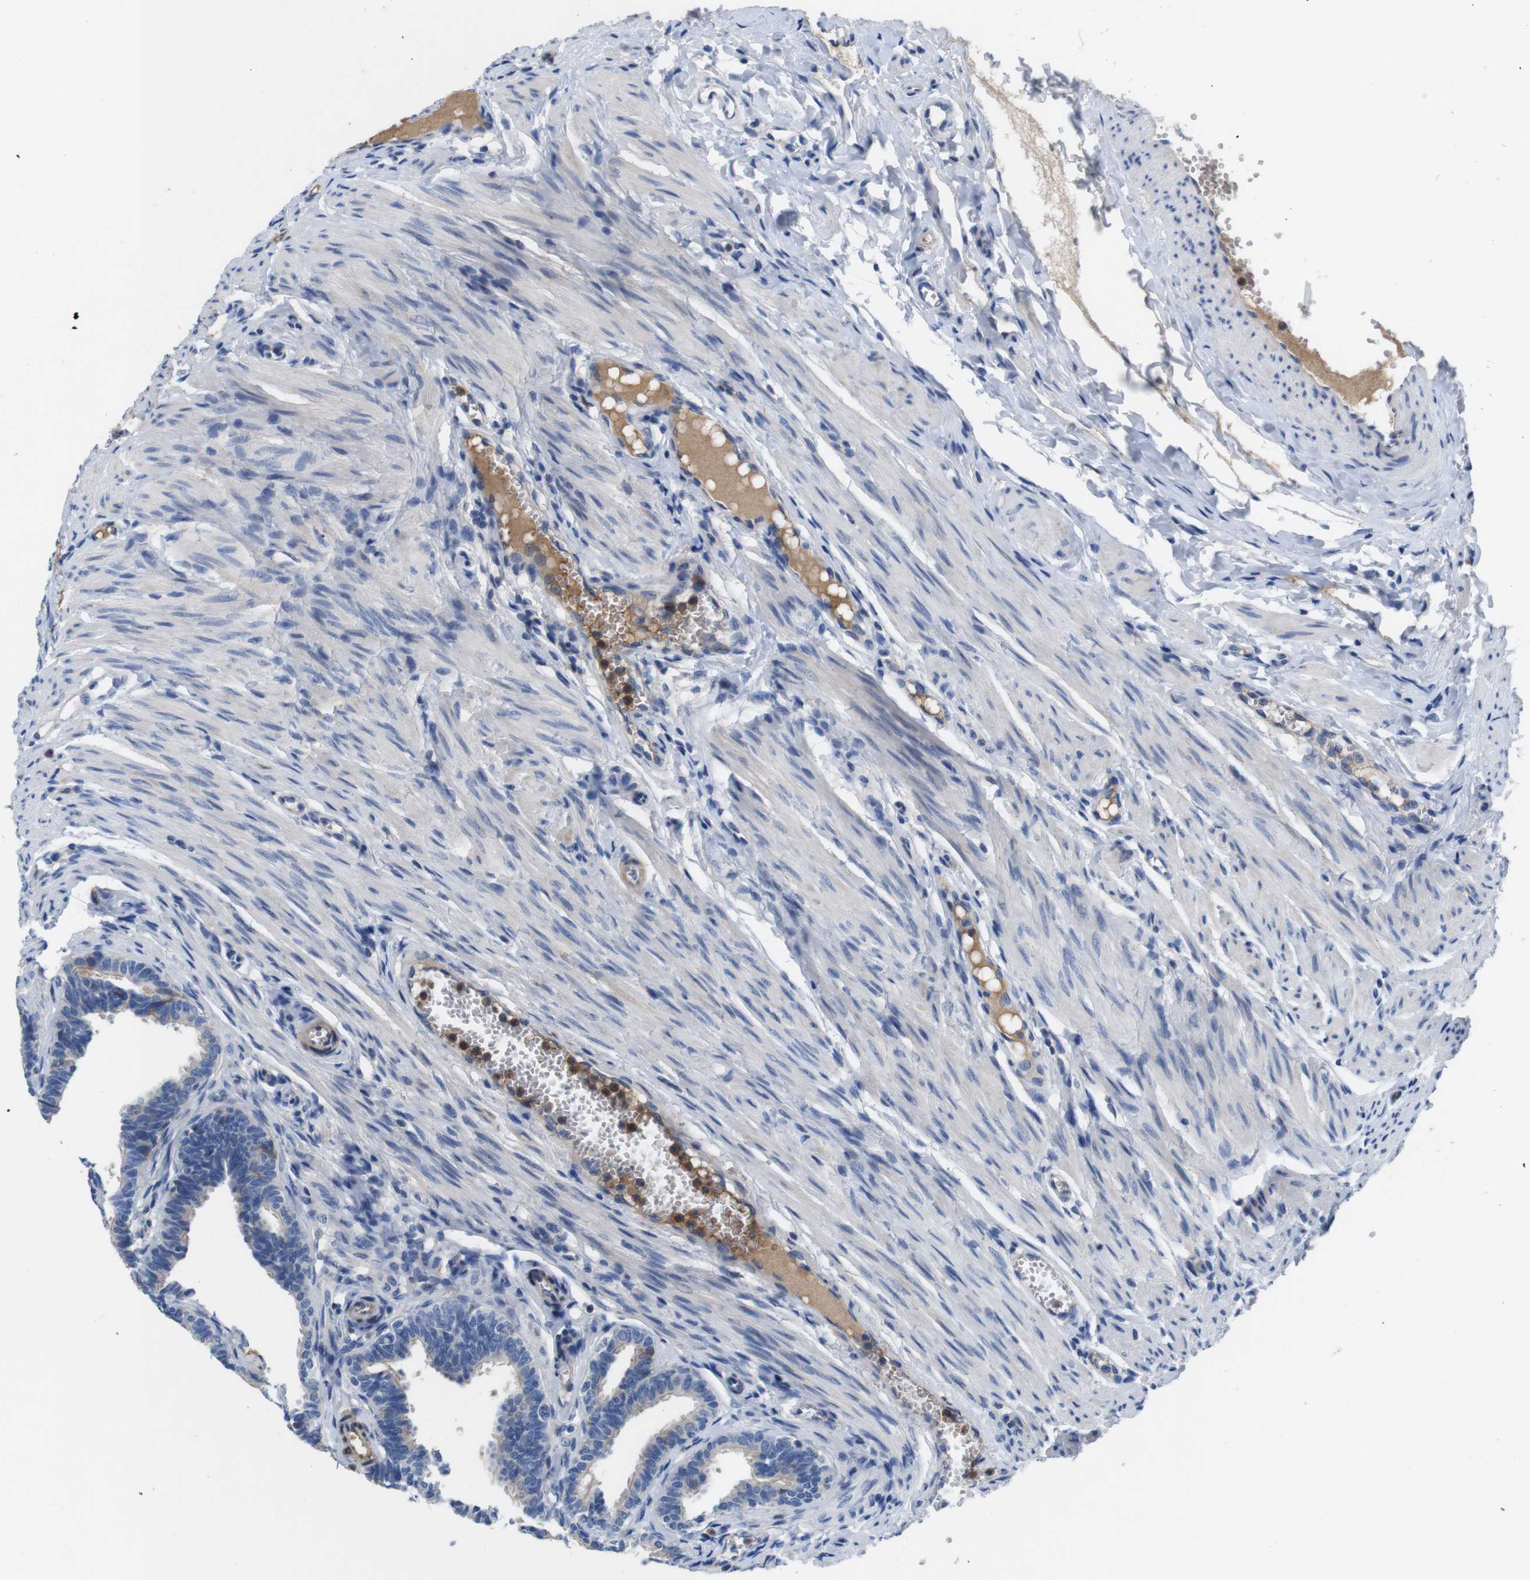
{"staining": {"intensity": "weak", "quantity": "25%-75%", "location": "cytoplasmic/membranous"}, "tissue": "fallopian tube", "cell_type": "Glandular cells", "image_type": "normal", "snomed": [{"axis": "morphology", "description": "Normal tissue, NOS"}, {"axis": "topography", "description": "Fallopian tube"}, {"axis": "topography", "description": "Ovary"}], "caption": "The image exhibits staining of benign fallopian tube, revealing weak cytoplasmic/membranous protein staining (brown color) within glandular cells. (DAB IHC with brightfield microscopy, high magnification).", "gene": "C1RL", "patient": {"sex": "female", "age": 23}}